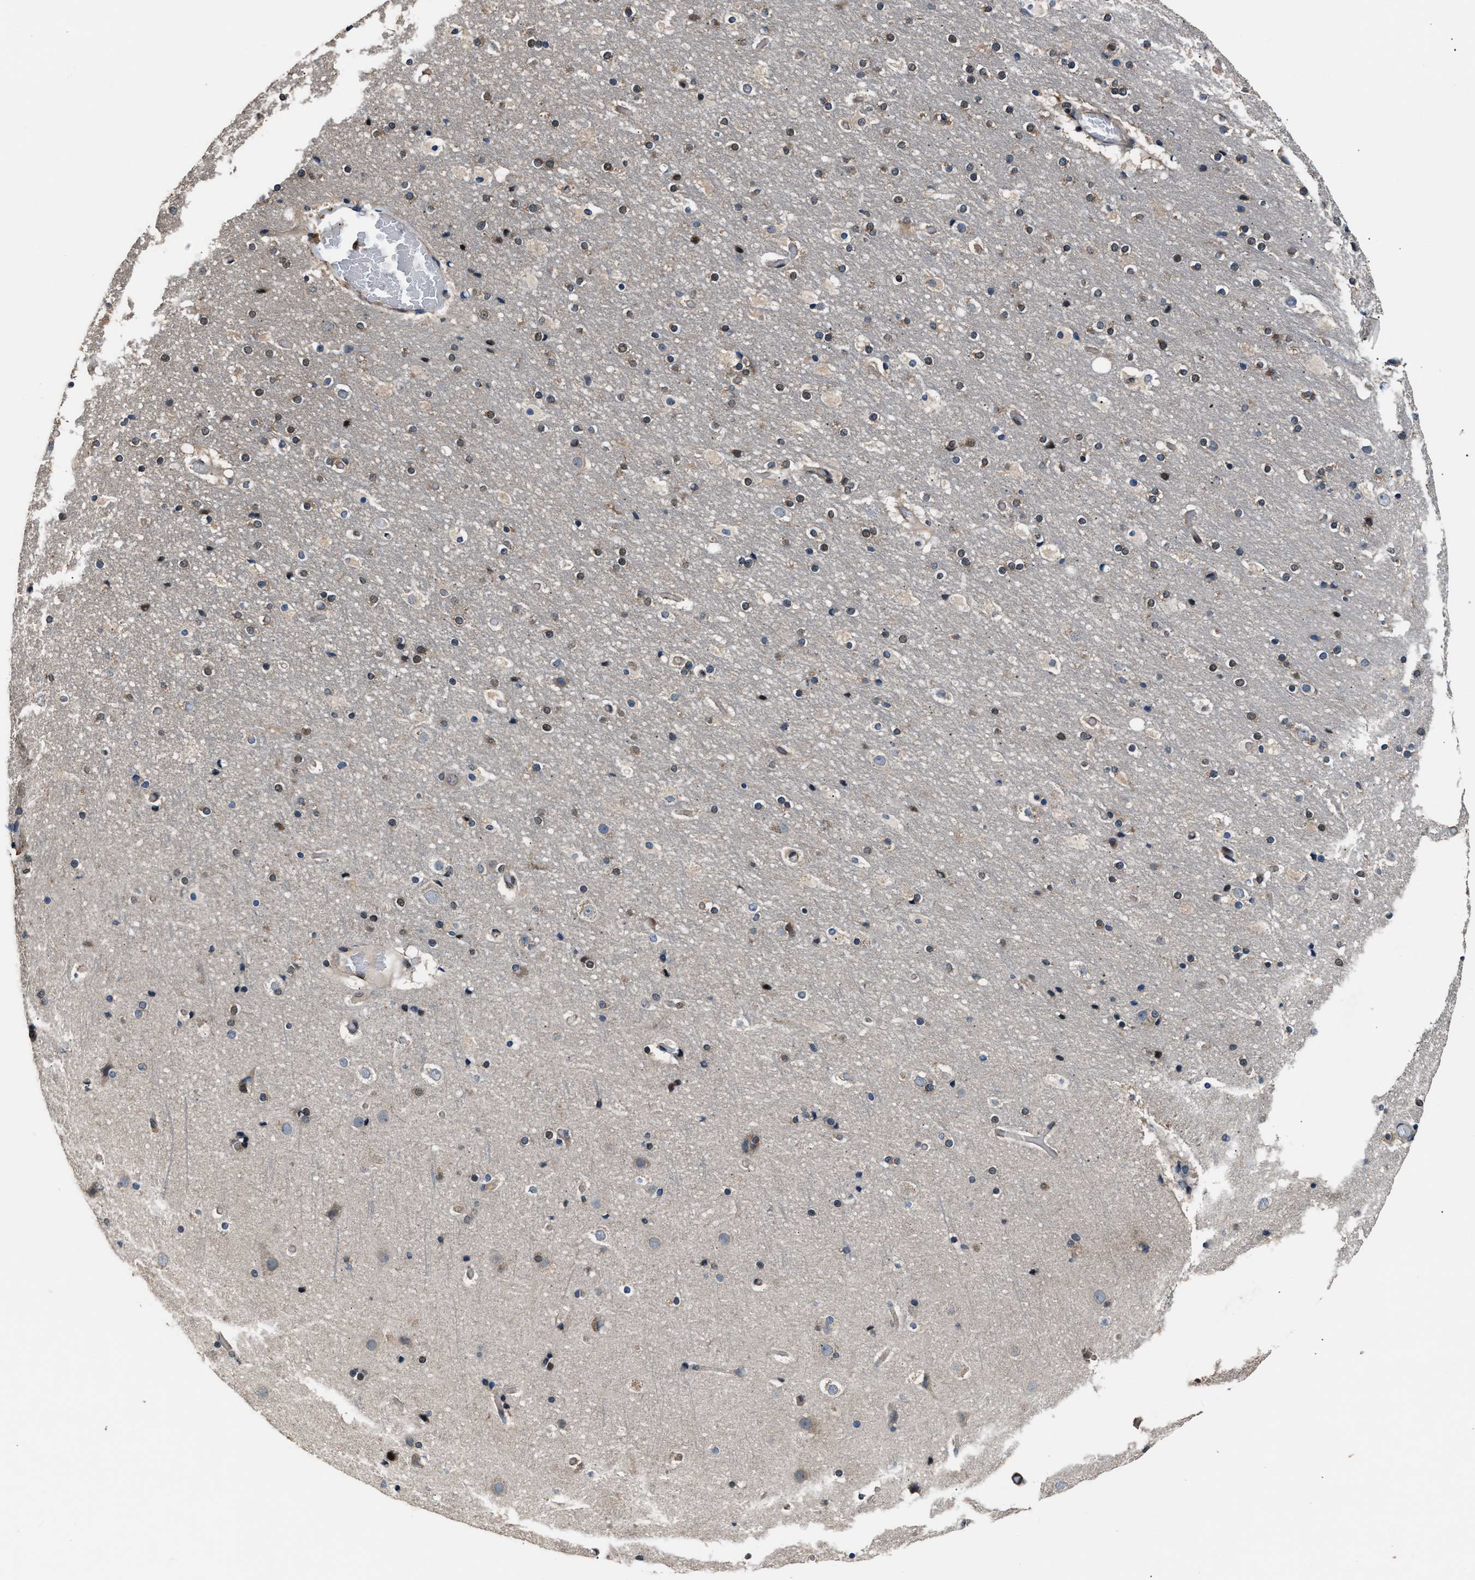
{"staining": {"intensity": "moderate", "quantity": "25%-75%", "location": "cytoplasmic/membranous"}, "tissue": "cerebral cortex", "cell_type": "Endothelial cells", "image_type": "normal", "snomed": [{"axis": "morphology", "description": "Normal tissue, NOS"}, {"axis": "topography", "description": "Cerebral cortex"}], "caption": "This is an image of IHC staining of unremarkable cerebral cortex, which shows moderate staining in the cytoplasmic/membranous of endothelial cells.", "gene": "DFFA", "patient": {"sex": "male", "age": 57}}